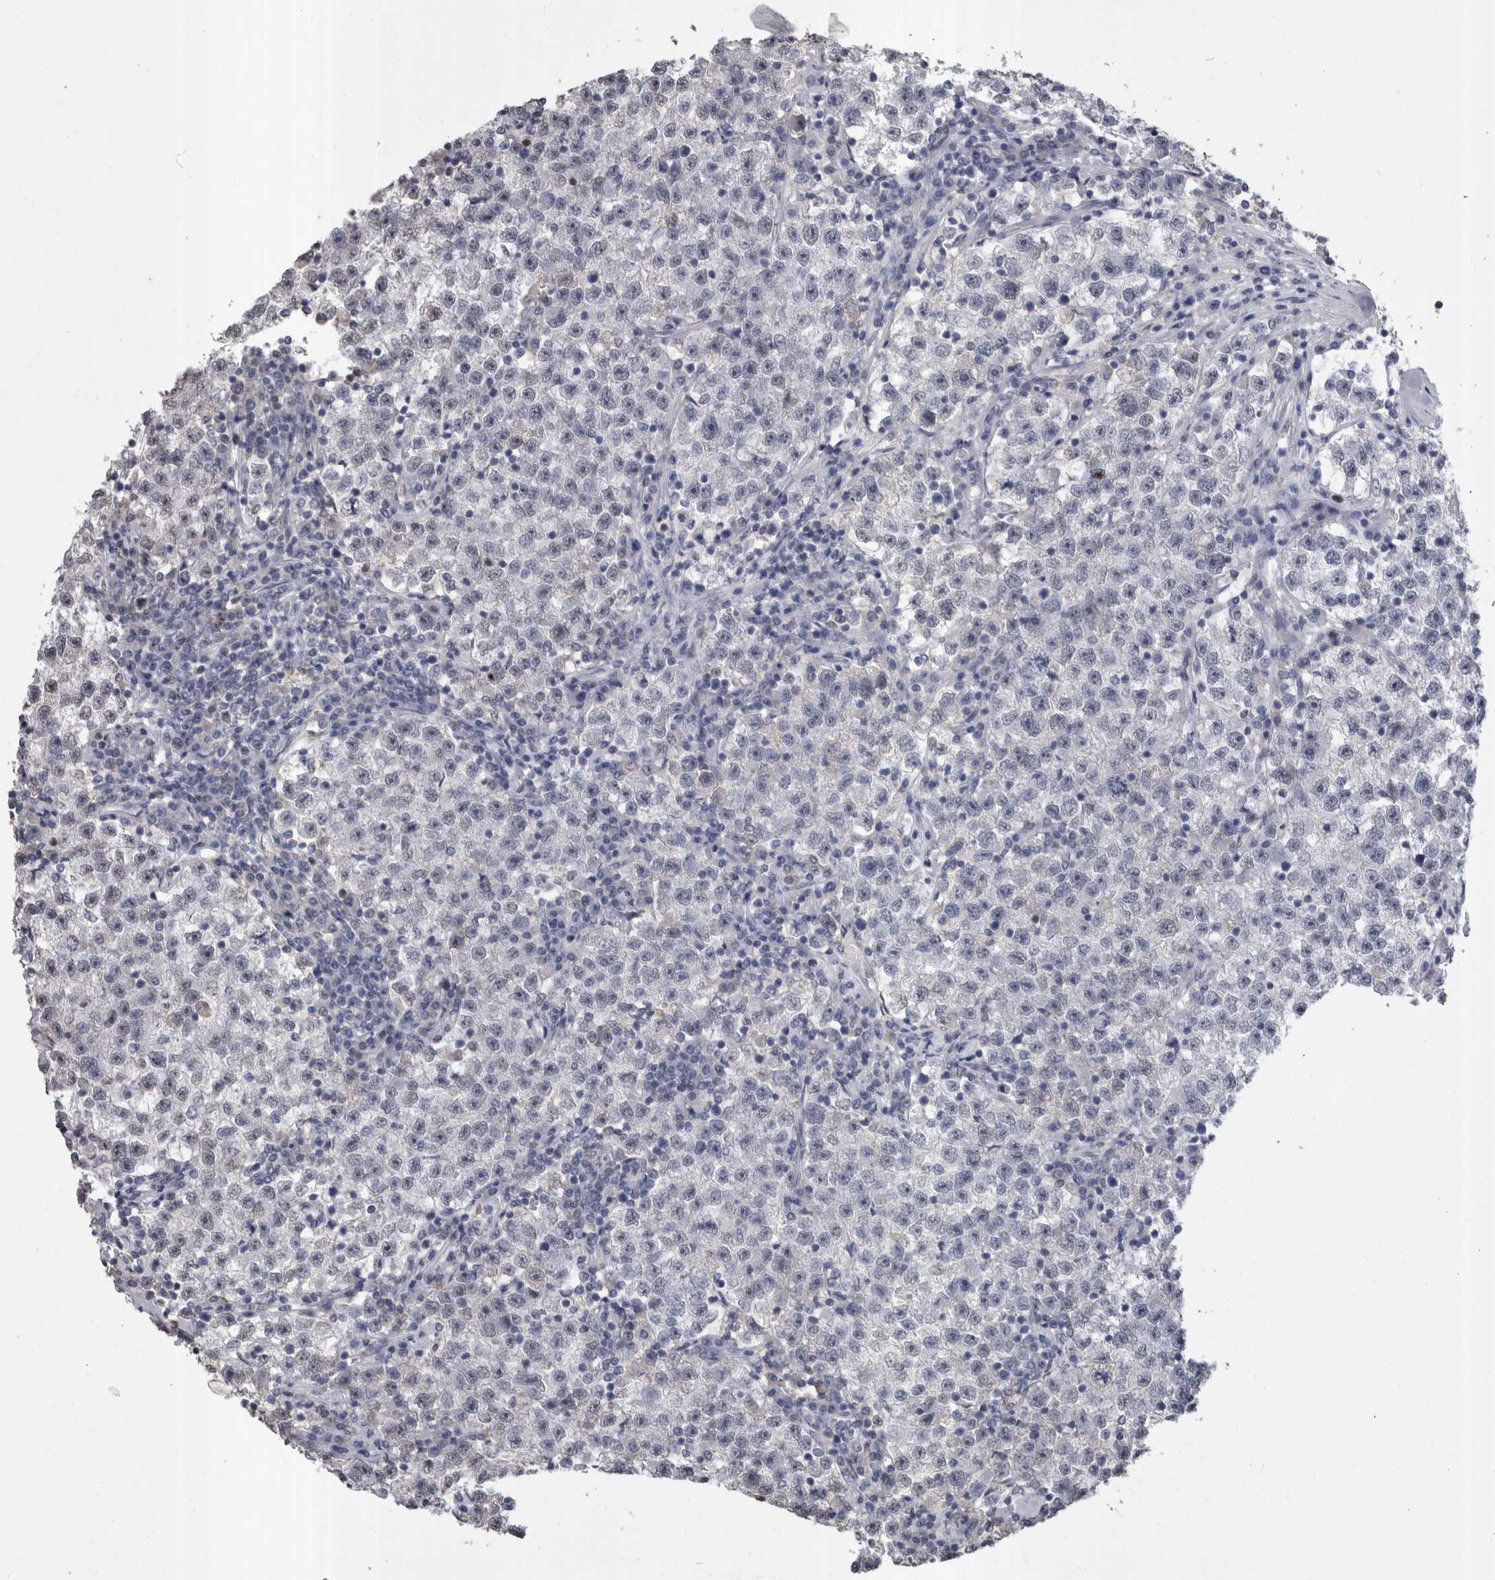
{"staining": {"intensity": "negative", "quantity": "none", "location": "none"}, "tissue": "testis cancer", "cell_type": "Tumor cells", "image_type": "cancer", "snomed": [{"axis": "morphology", "description": "Seminoma, NOS"}, {"axis": "topography", "description": "Testis"}], "caption": "IHC micrograph of testis seminoma stained for a protein (brown), which displays no expression in tumor cells.", "gene": "PAX5", "patient": {"sex": "male", "age": 22}}